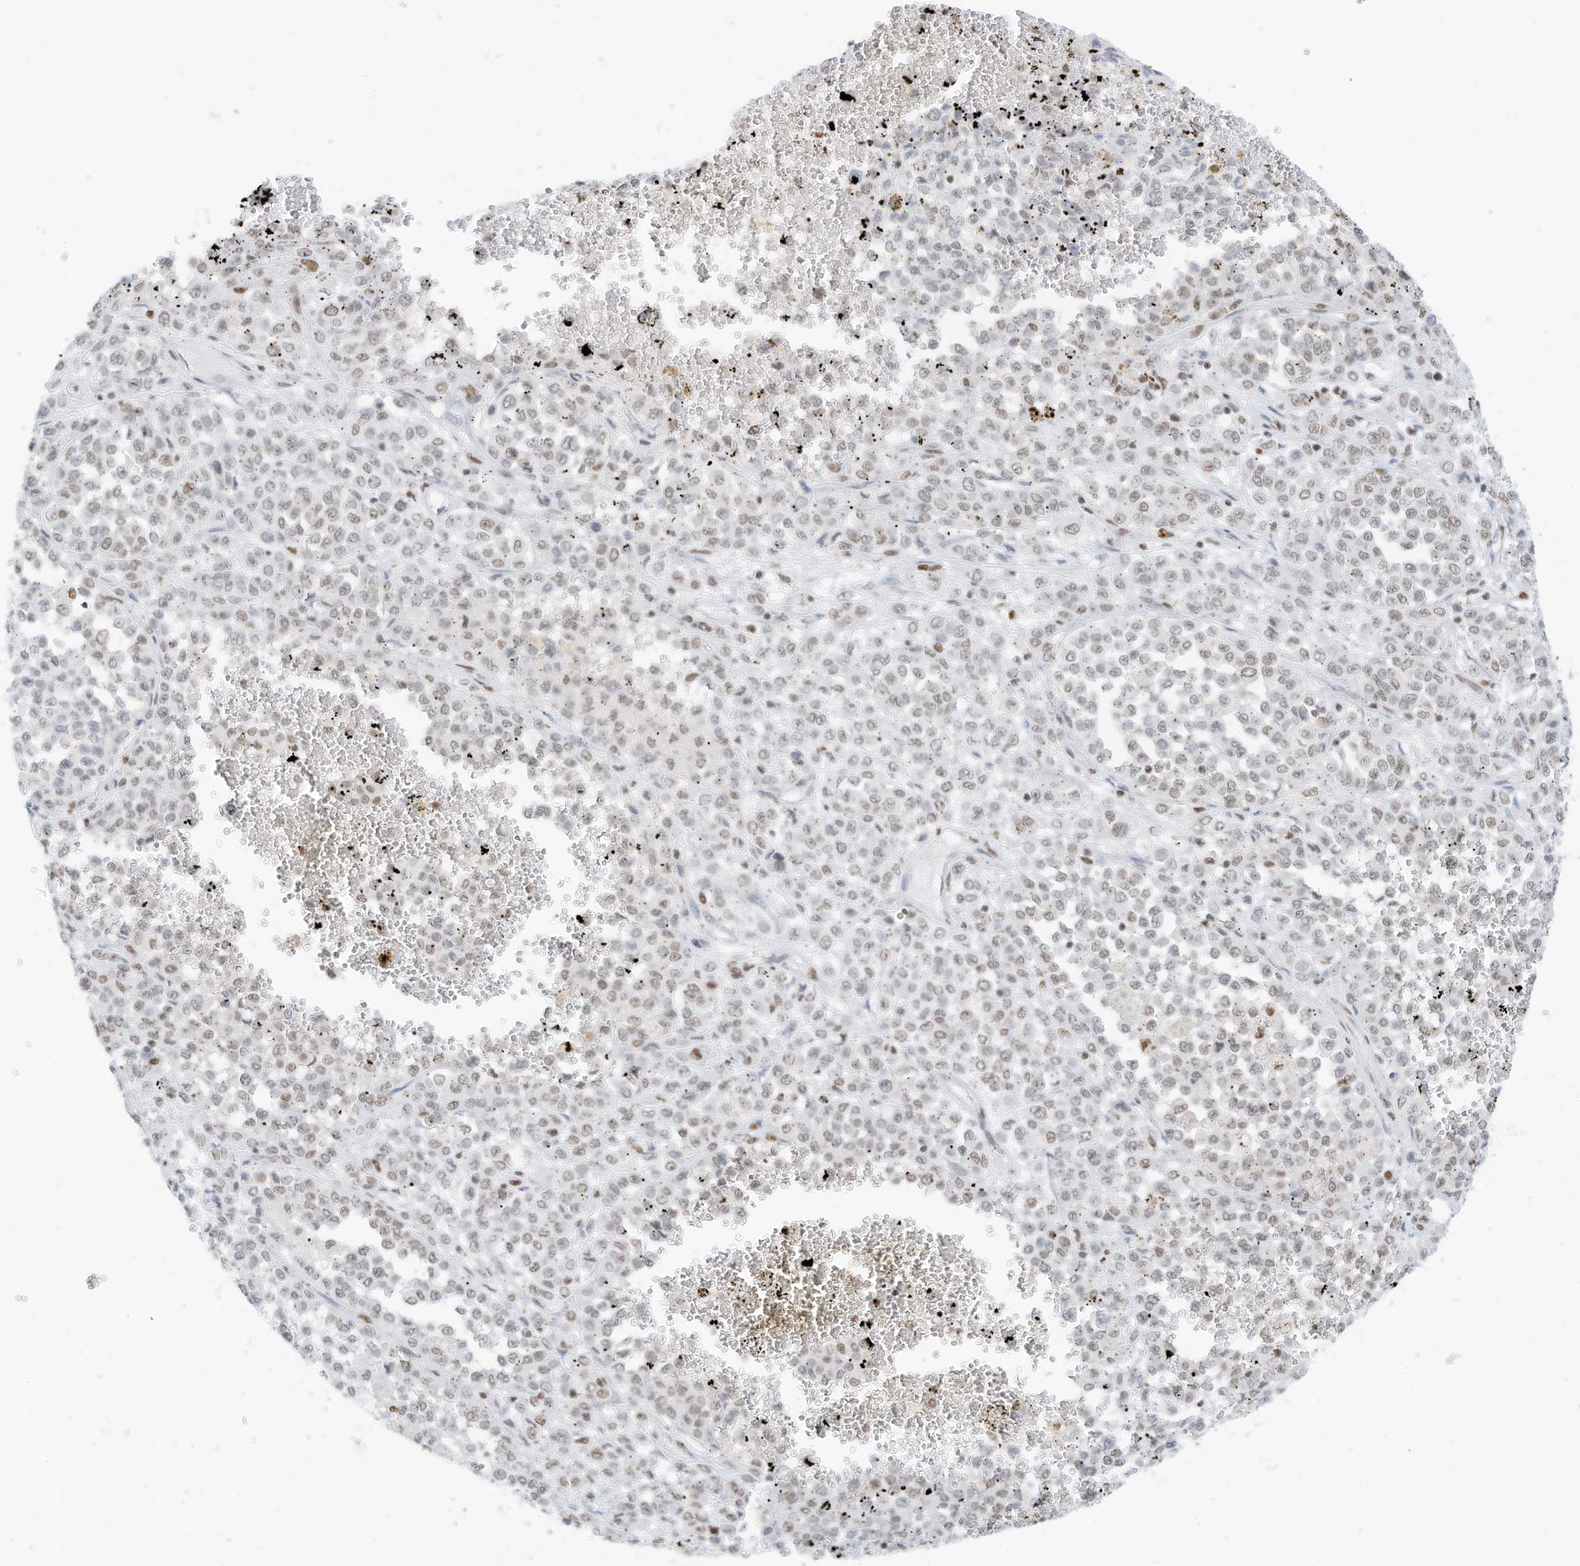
{"staining": {"intensity": "weak", "quantity": "25%-75%", "location": "nuclear"}, "tissue": "melanoma", "cell_type": "Tumor cells", "image_type": "cancer", "snomed": [{"axis": "morphology", "description": "Malignant melanoma, Metastatic site"}, {"axis": "topography", "description": "Pancreas"}], "caption": "A high-resolution micrograph shows immunohistochemistry (IHC) staining of melanoma, which demonstrates weak nuclear expression in approximately 25%-75% of tumor cells.", "gene": "SMARCA2", "patient": {"sex": "female", "age": 30}}